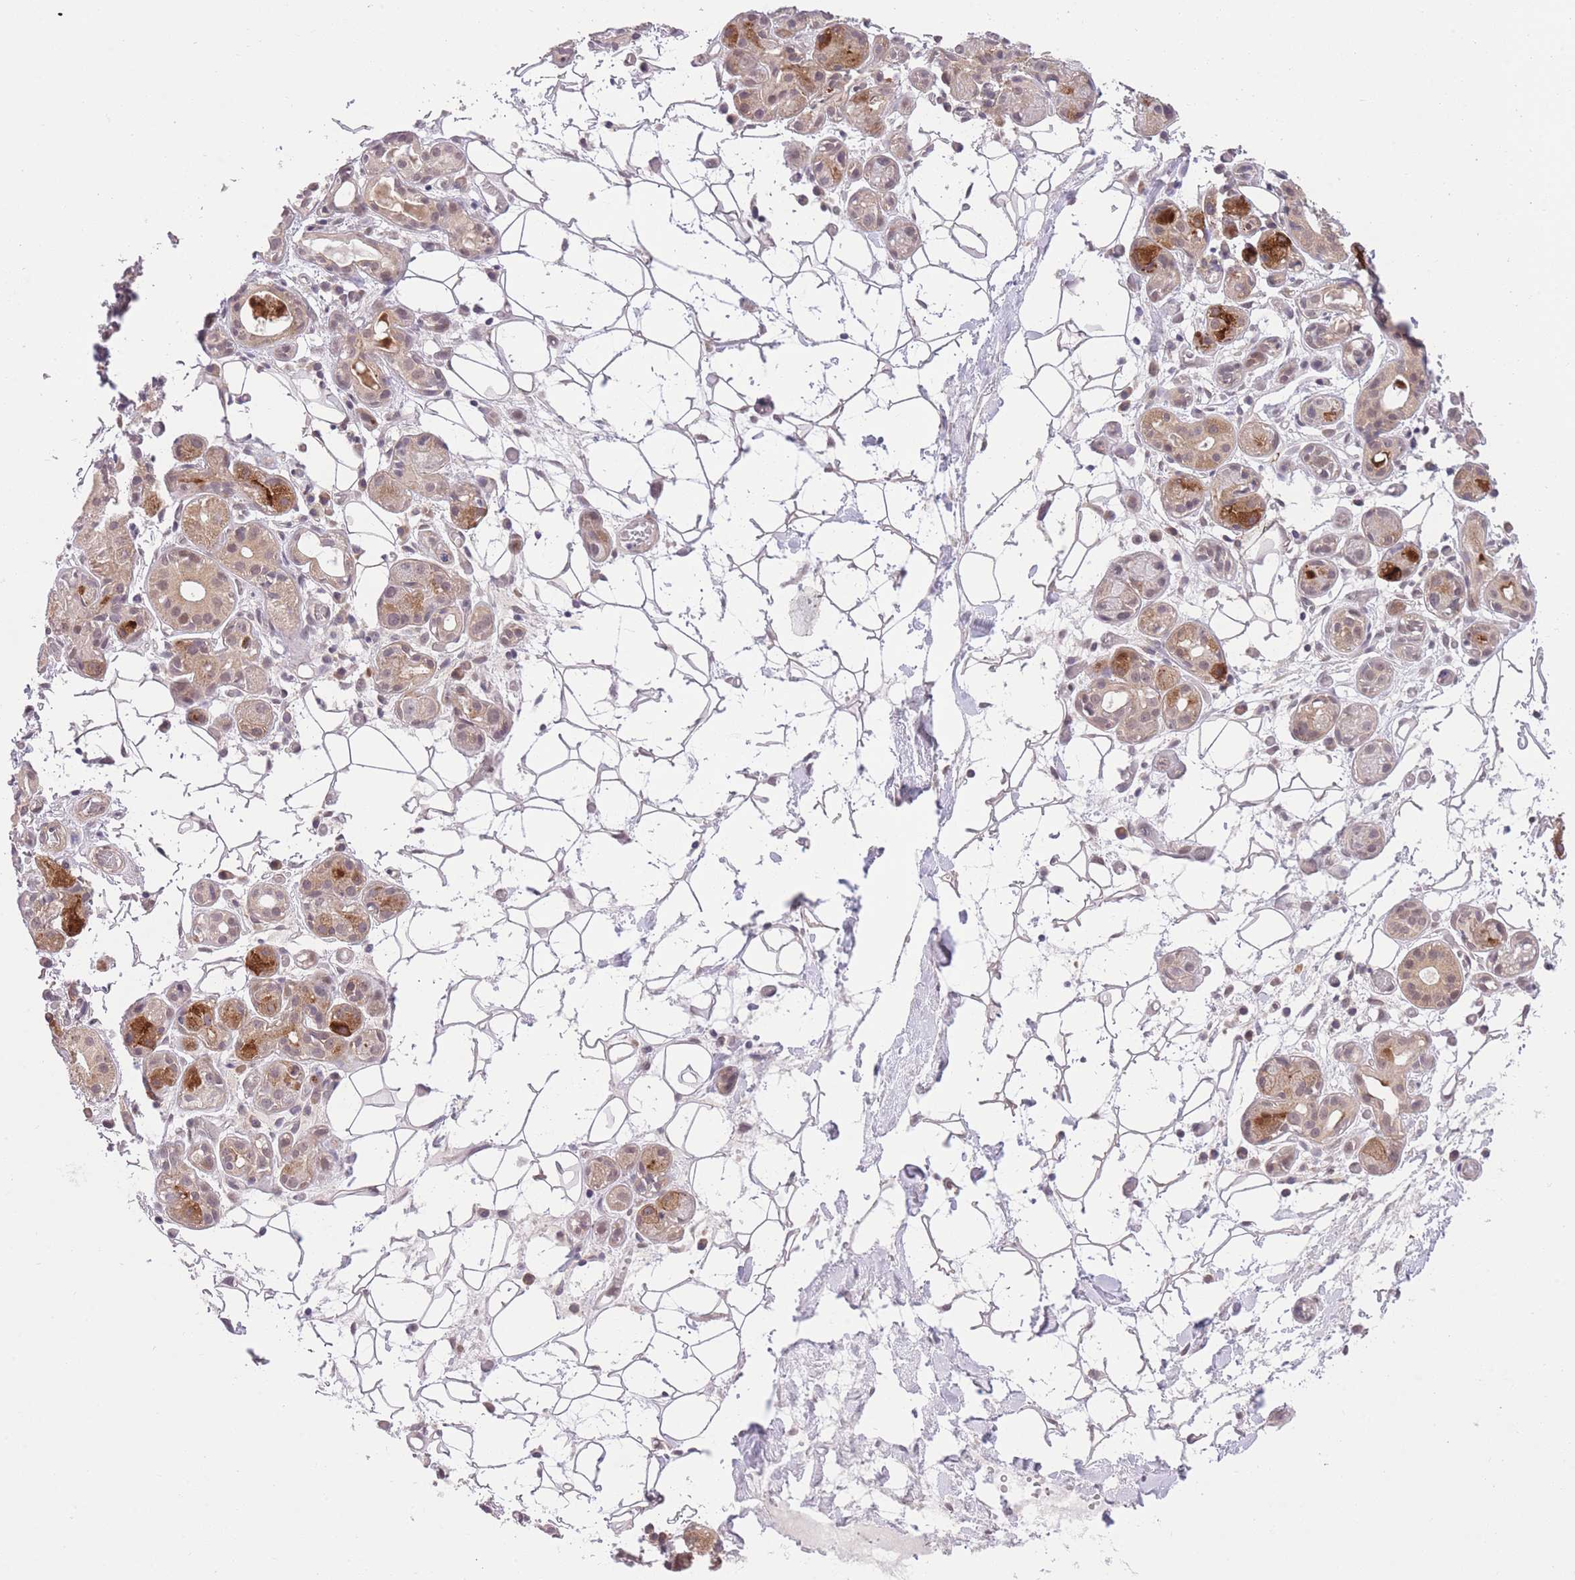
{"staining": {"intensity": "strong", "quantity": "<25%", "location": "cytoplasmic/membranous"}, "tissue": "salivary gland", "cell_type": "Glandular cells", "image_type": "normal", "snomed": [{"axis": "morphology", "description": "Normal tissue, NOS"}, {"axis": "topography", "description": "Salivary gland"}], "caption": "Protein expression analysis of unremarkable salivary gland exhibits strong cytoplasmic/membranous expression in approximately <25% of glandular cells. The protein of interest is stained brown, and the nuclei are stained in blue (DAB IHC with brightfield microscopy, high magnification).", "gene": "ELOA2", "patient": {"sex": "male", "age": 82}}